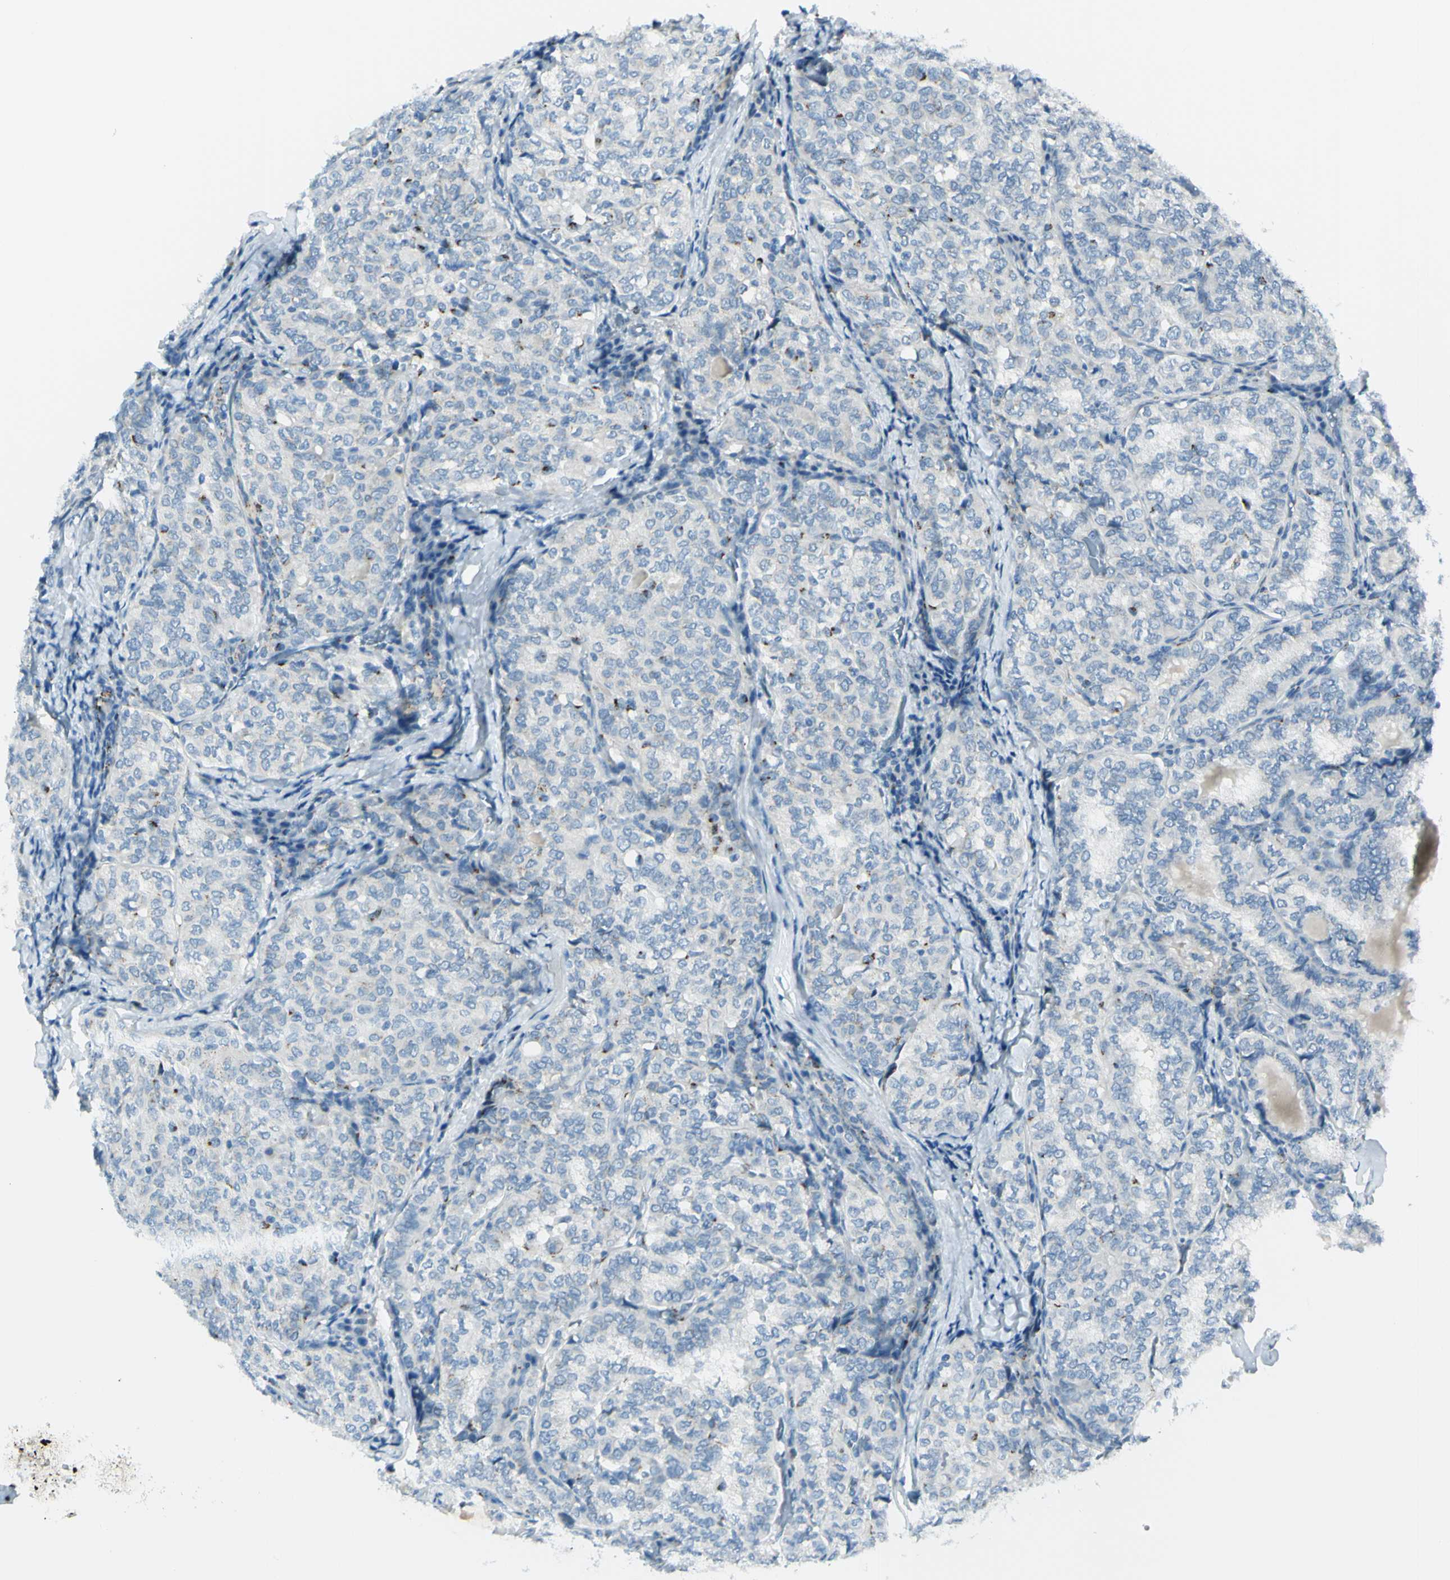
{"staining": {"intensity": "weak", "quantity": "25%-75%", "location": "cytoplasmic/membranous"}, "tissue": "thyroid cancer", "cell_type": "Tumor cells", "image_type": "cancer", "snomed": [{"axis": "morphology", "description": "Normal tissue, NOS"}, {"axis": "morphology", "description": "Papillary adenocarcinoma, NOS"}, {"axis": "topography", "description": "Thyroid gland"}], "caption": "IHC micrograph of neoplastic tissue: human thyroid cancer stained using IHC shows low levels of weak protein expression localized specifically in the cytoplasmic/membranous of tumor cells, appearing as a cytoplasmic/membranous brown color.", "gene": "B4GALT1", "patient": {"sex": "female", "age": 30}}